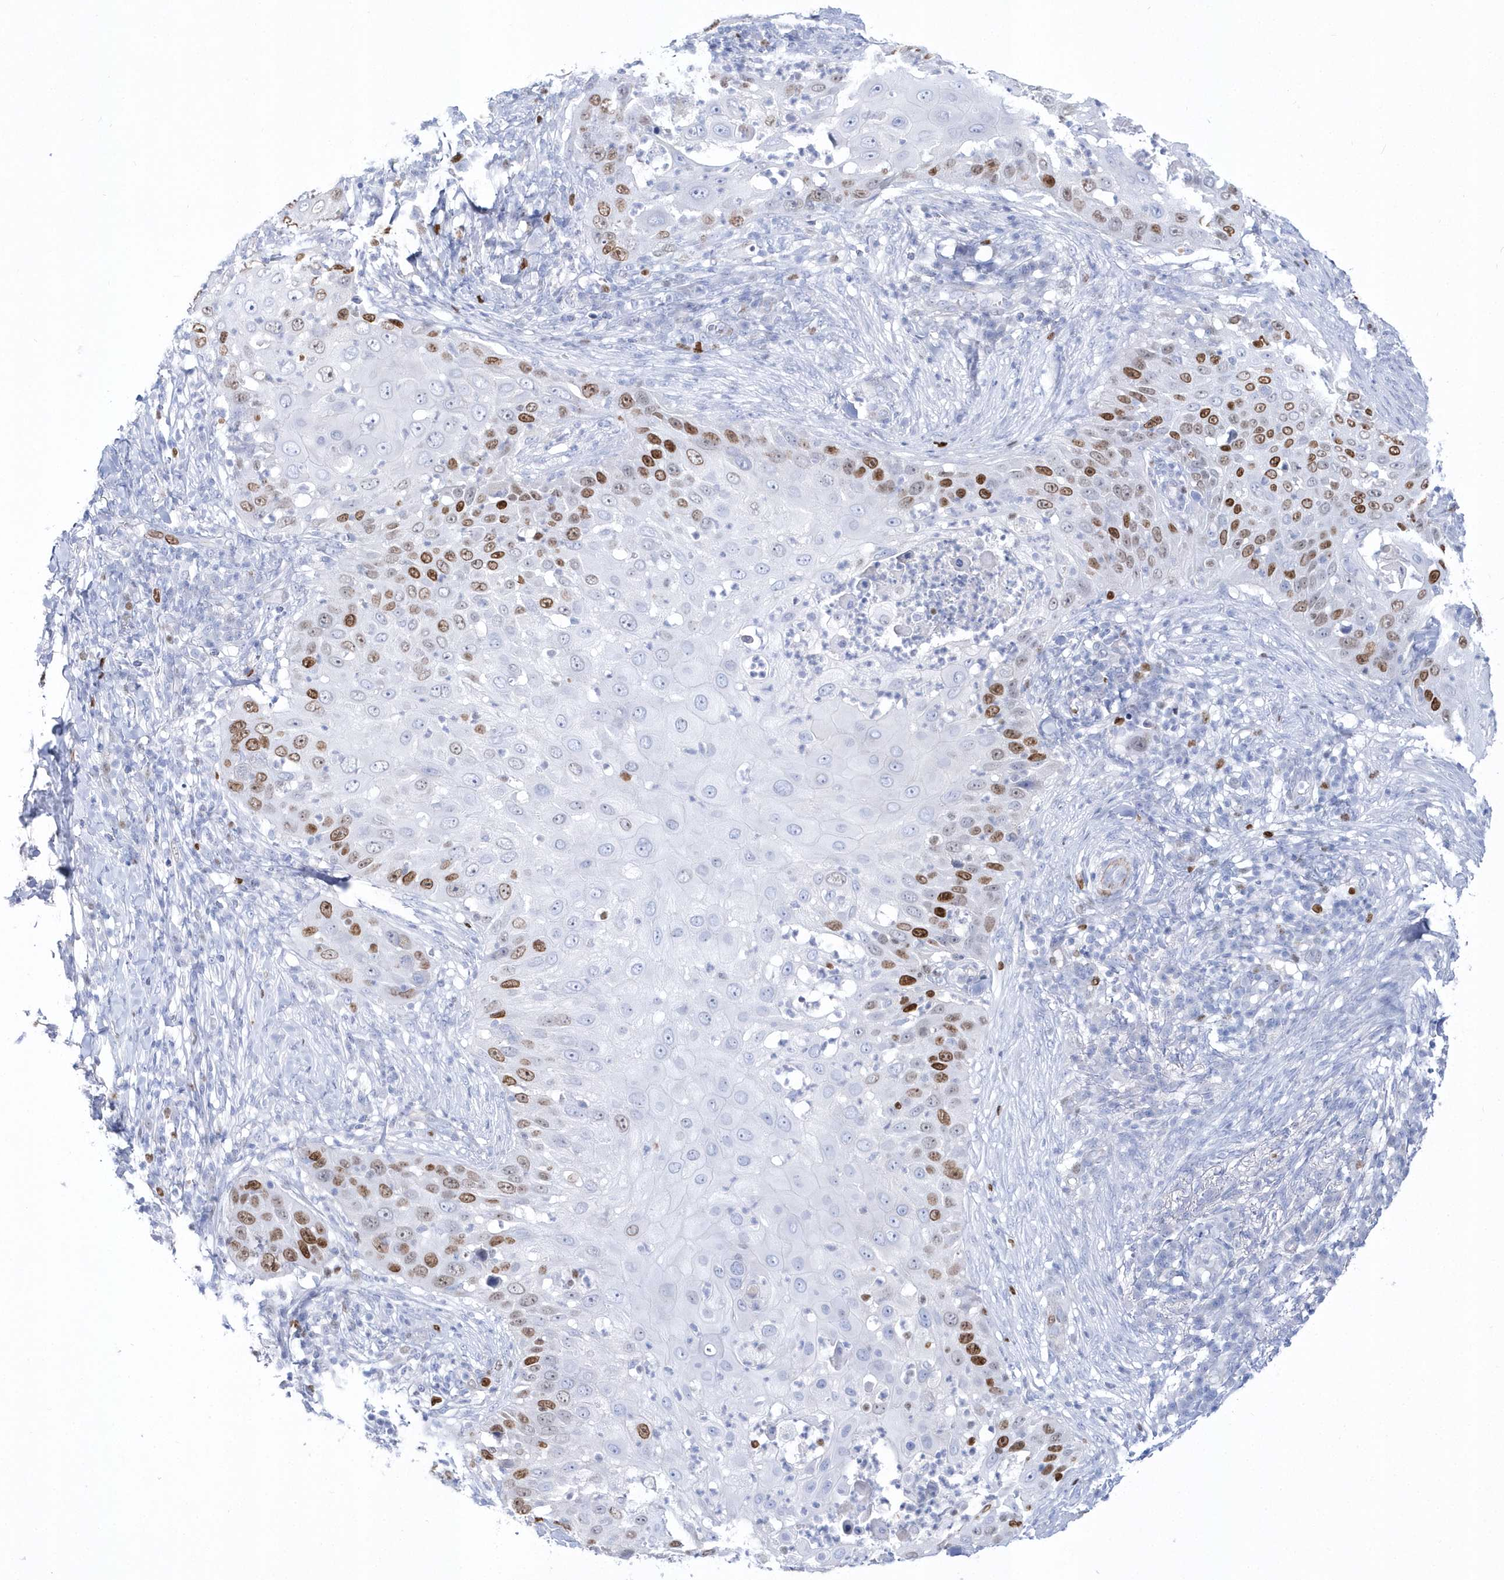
{"staining": {"intensity": "strong", "quantity": "25%-75%", "location": "nuclear"}, "tissue": "skin cancer", "cell_type": "Tumor cells", "image_type": "cancer", "snomed": [{"axis": "morphology", "description": "Squamous cell carcinoma, NOS"}, {"axis": "topography", "description": "Skin"}], "caption": "Skin cancer stained with a brown dye displays strong nuclear positive staining in approximately 25%-75% of tumor cells.", "gene": "TMCO6", "patient": {"sex": "female", "age": 44}}